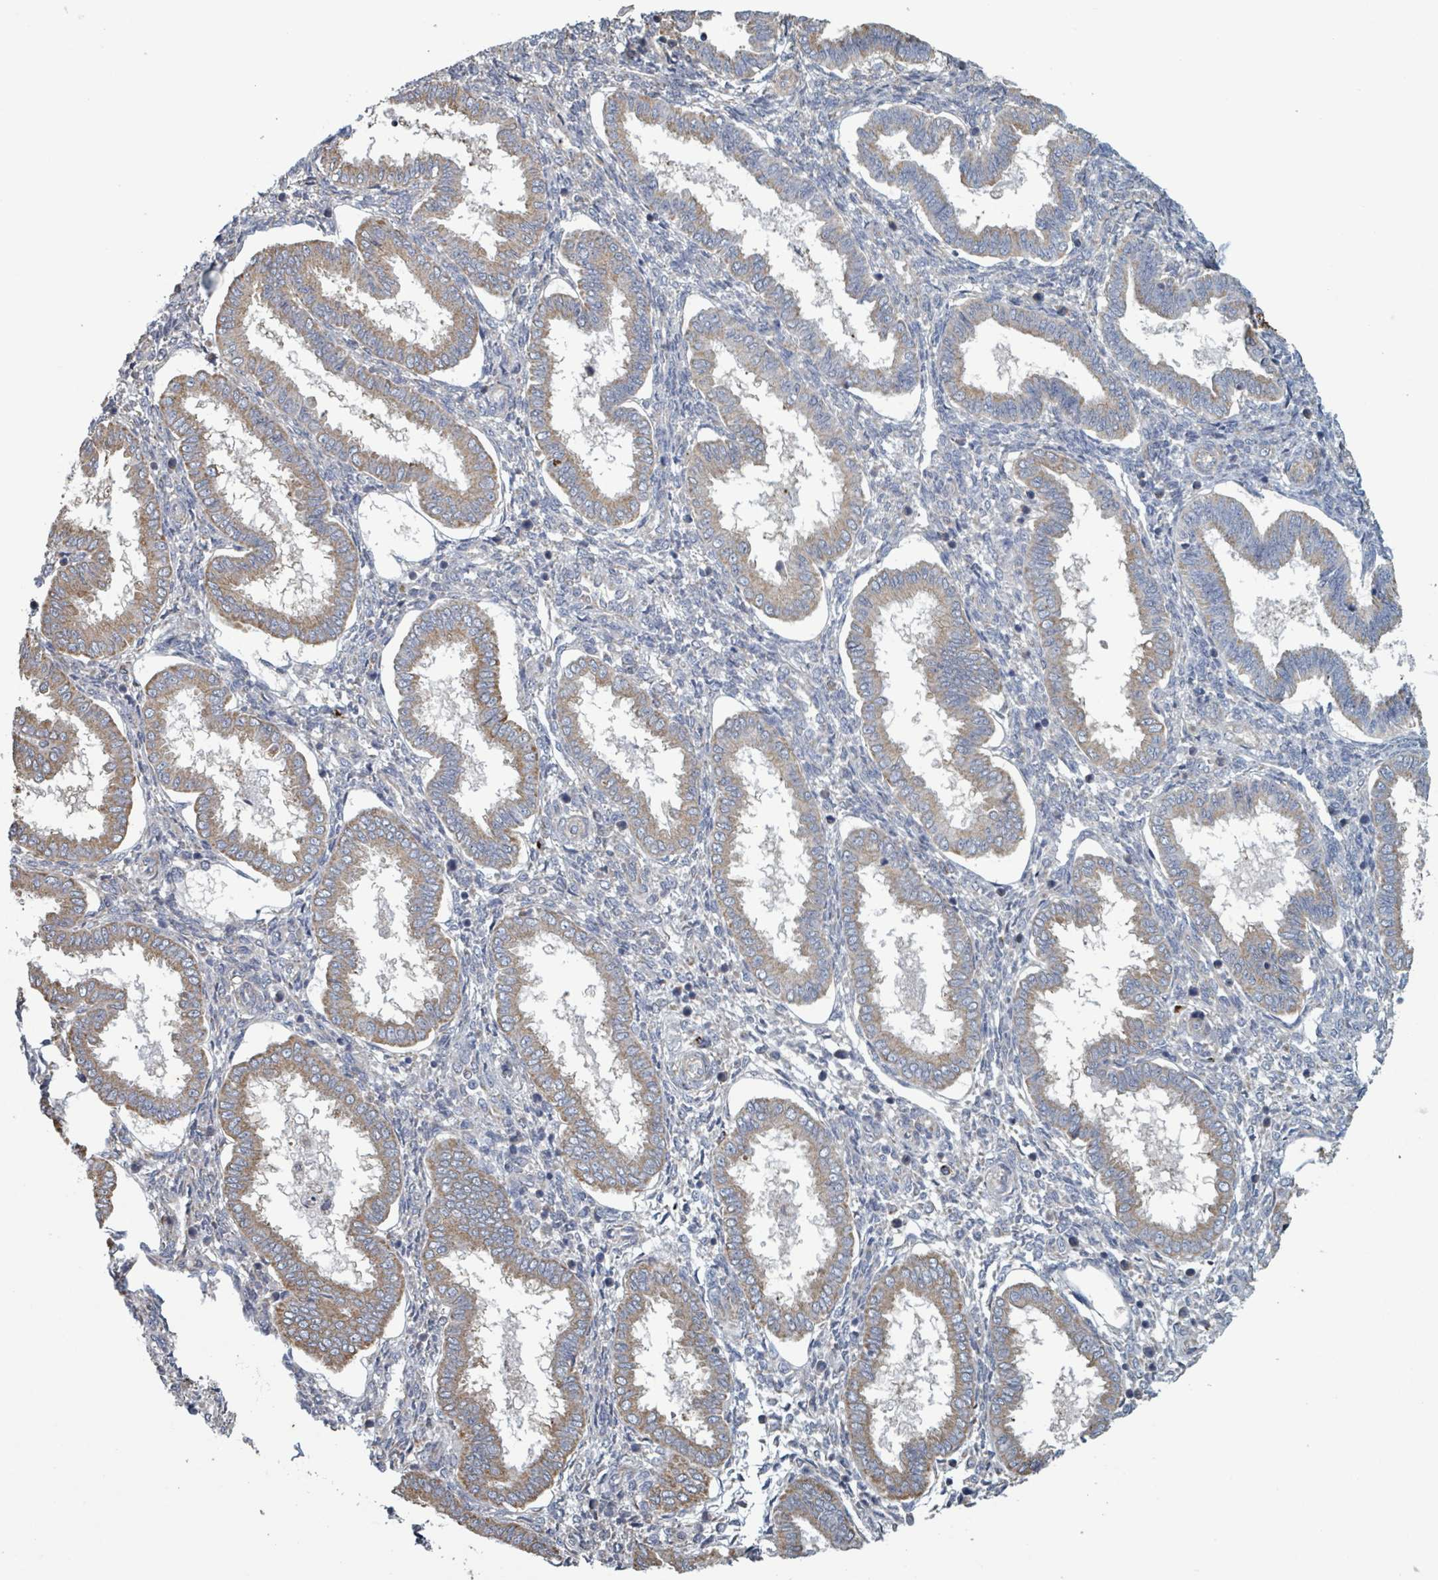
{"staining": {"intensity": "negative", "quantity": "none", "location": "none"}, "tissue": "endometrium", "cell_type": "Cells in endometrial stroma", "image_type": "normal", "snomed": [{"axis": "morphology", "description": "Normal tissue, NOS"}, {"axis": "topography", "description": "Endometrium"}], "caption": "This is an immunohistochemistry micrograph of unremarkable endometrium. There is no expression in cells in endometrial stroma.", "gene": "ADCK1", "patient": {"sex": "female", "age": 24}}